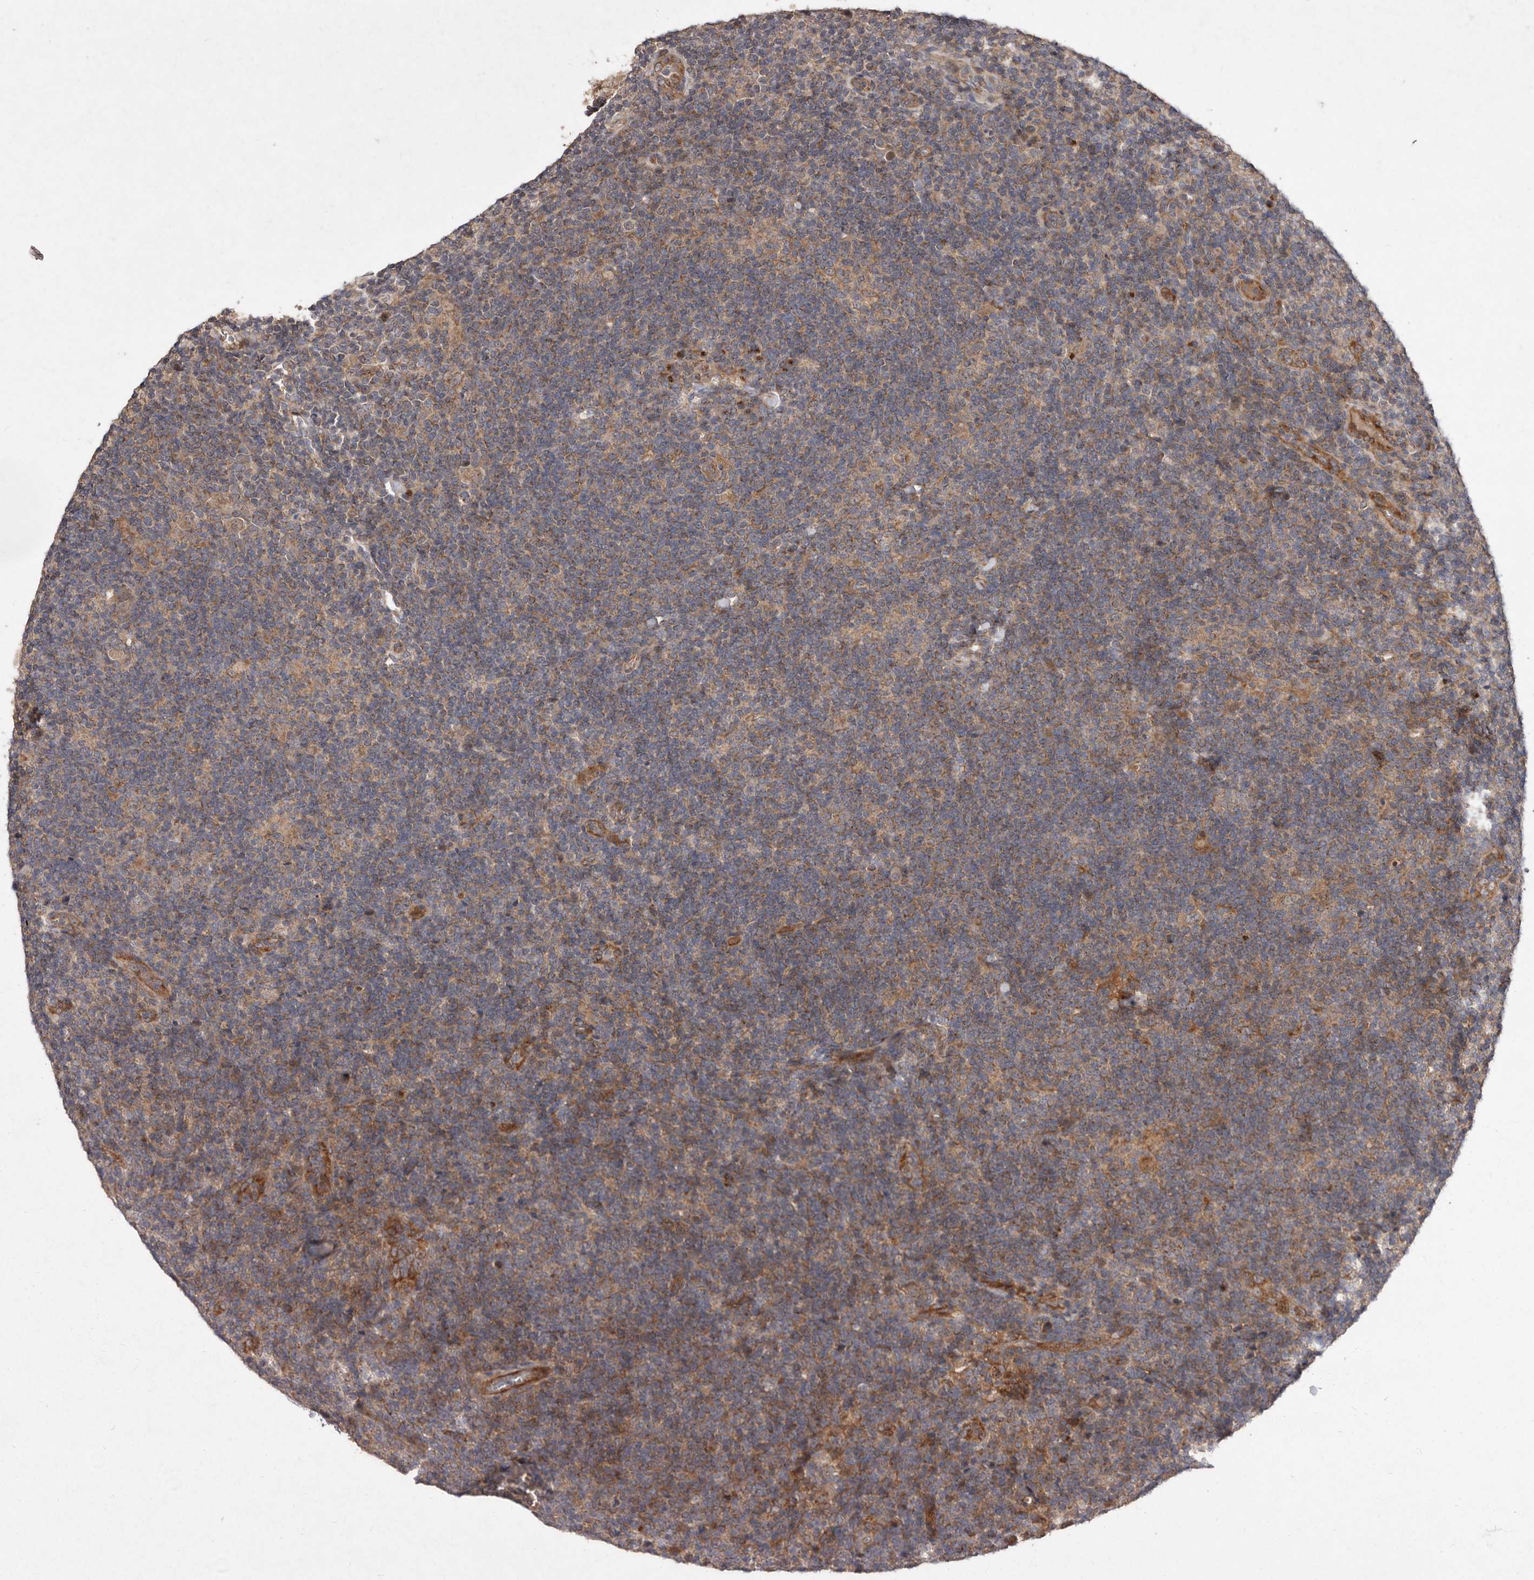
{"staining": {"intensity": "weak", "quantity": ">75%", "location": "cytoplasmic/membranous"}, "tissue": "lymphoma", "cell_type": "Tumor cells", "image_type": "cancer", "snomed": [{"axis": "morphology", "description": "Hodgkin's disease, NOS"}, {"axis": "topography", "description": "Lymph node"}], "caption": "Protein staining by IHC shows weak cytoplasmic/membranous expression in about >75% of tumor cells in Hodgkin's disease.", "gene": "FLAD1", "patient": {"sex": "female", "age": 57}}